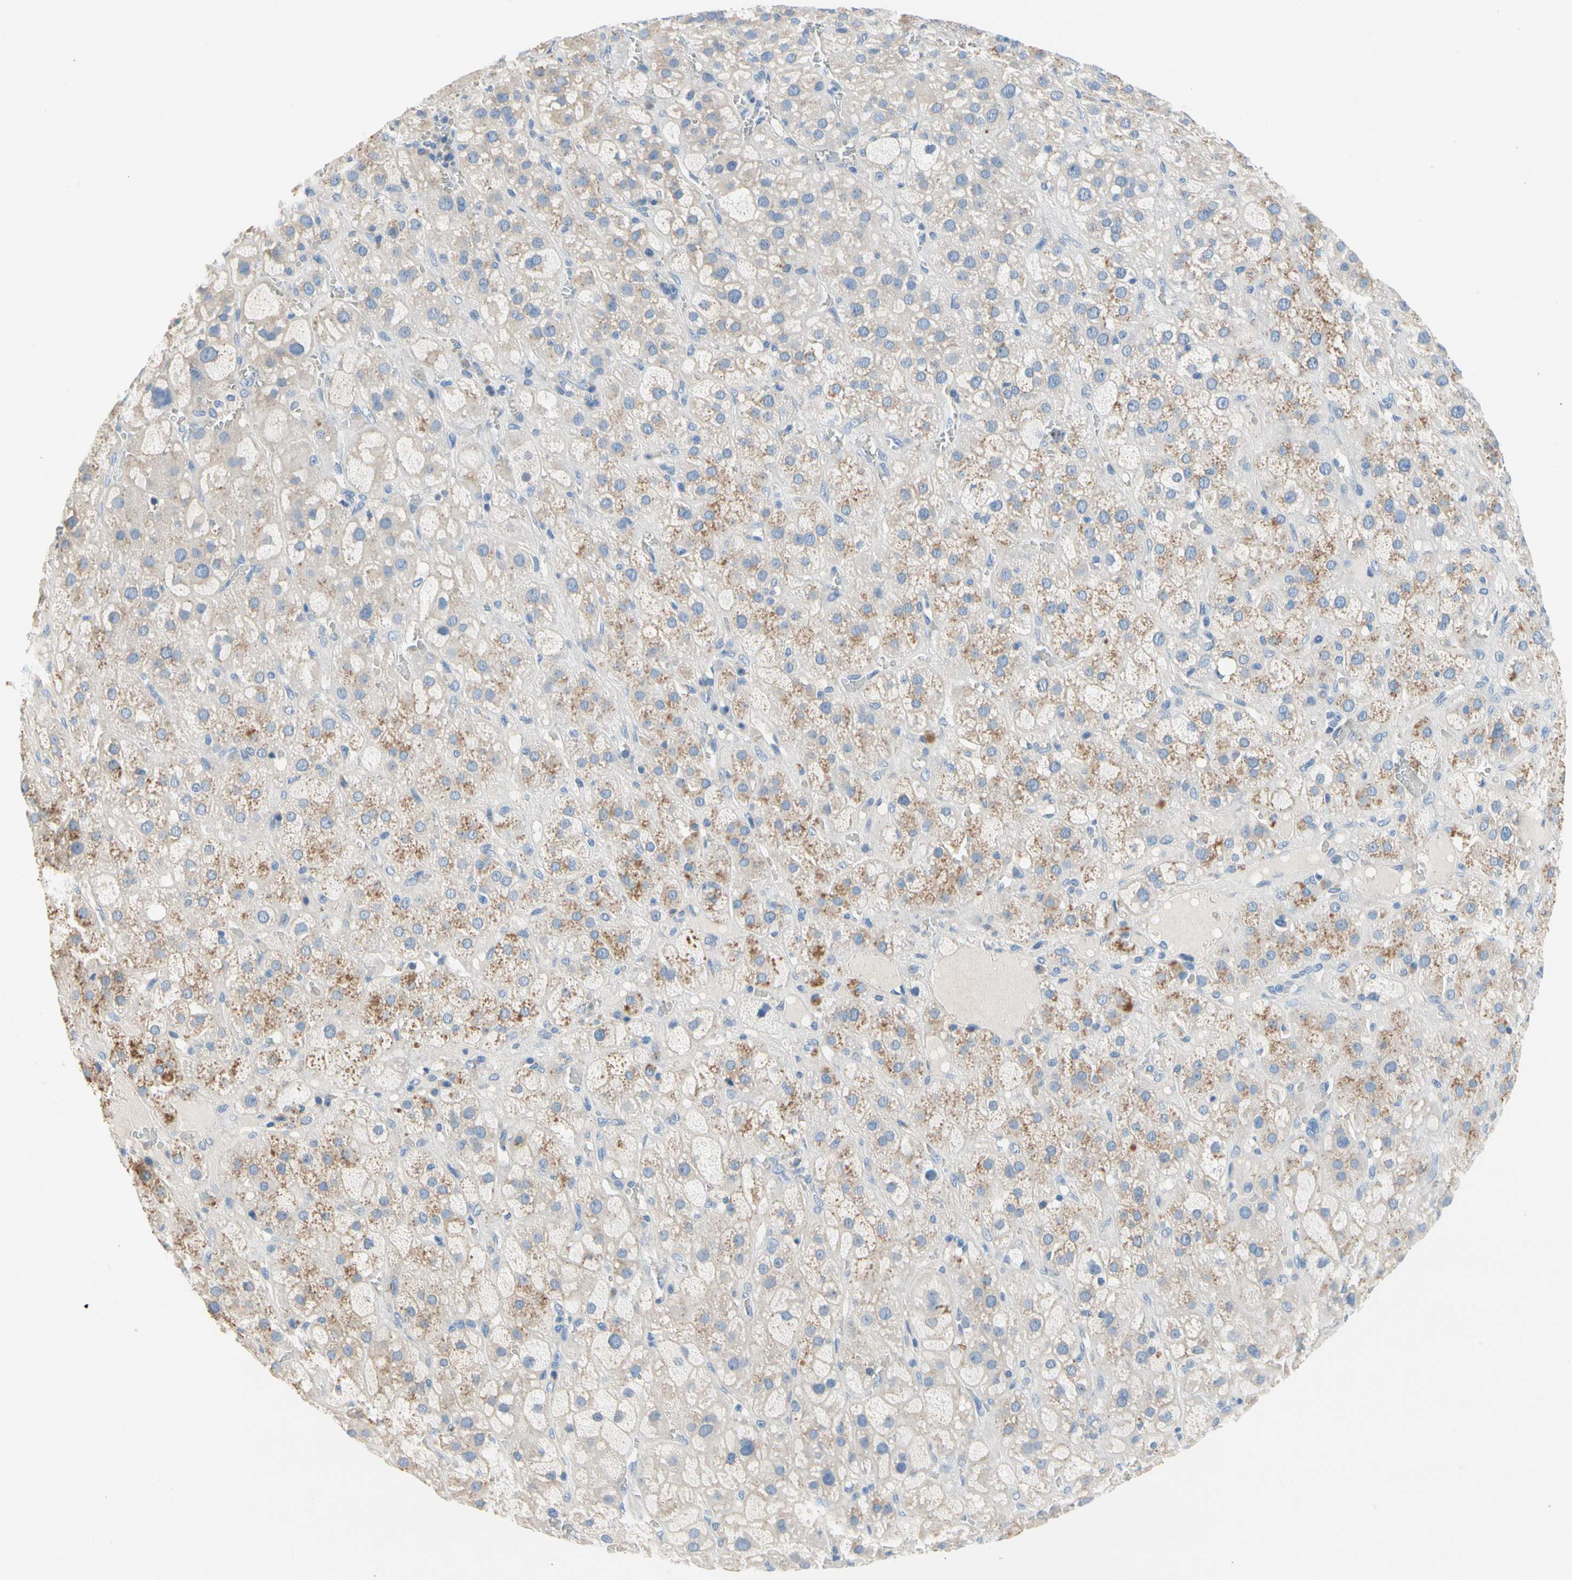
{"staining": {"intensity": "weak", "quantity": "<25%", "location": "cytoplasmic/membranous"}, "tissue": "adrenal gland", "cell_type": "Glandular cells", "image_type": "normal", "snomed": [{"axis": "morphology", "description": "Normal tissue, NOS"}, {"axis": "topography", "description": "Adrenal gland"}], "caption": "Histopathology image shows no significant protein staining in glandular cells of unremarkable adrenal gland. The staining was performed using DAB (3,3'-diaminobenzidine) to visualize the protein expression in brown, while the nuclei were stained in blue with hematoxylin (Magnification: 20x).", "gene": "CA14", "patient": {"sex": "female", "age": 47}}